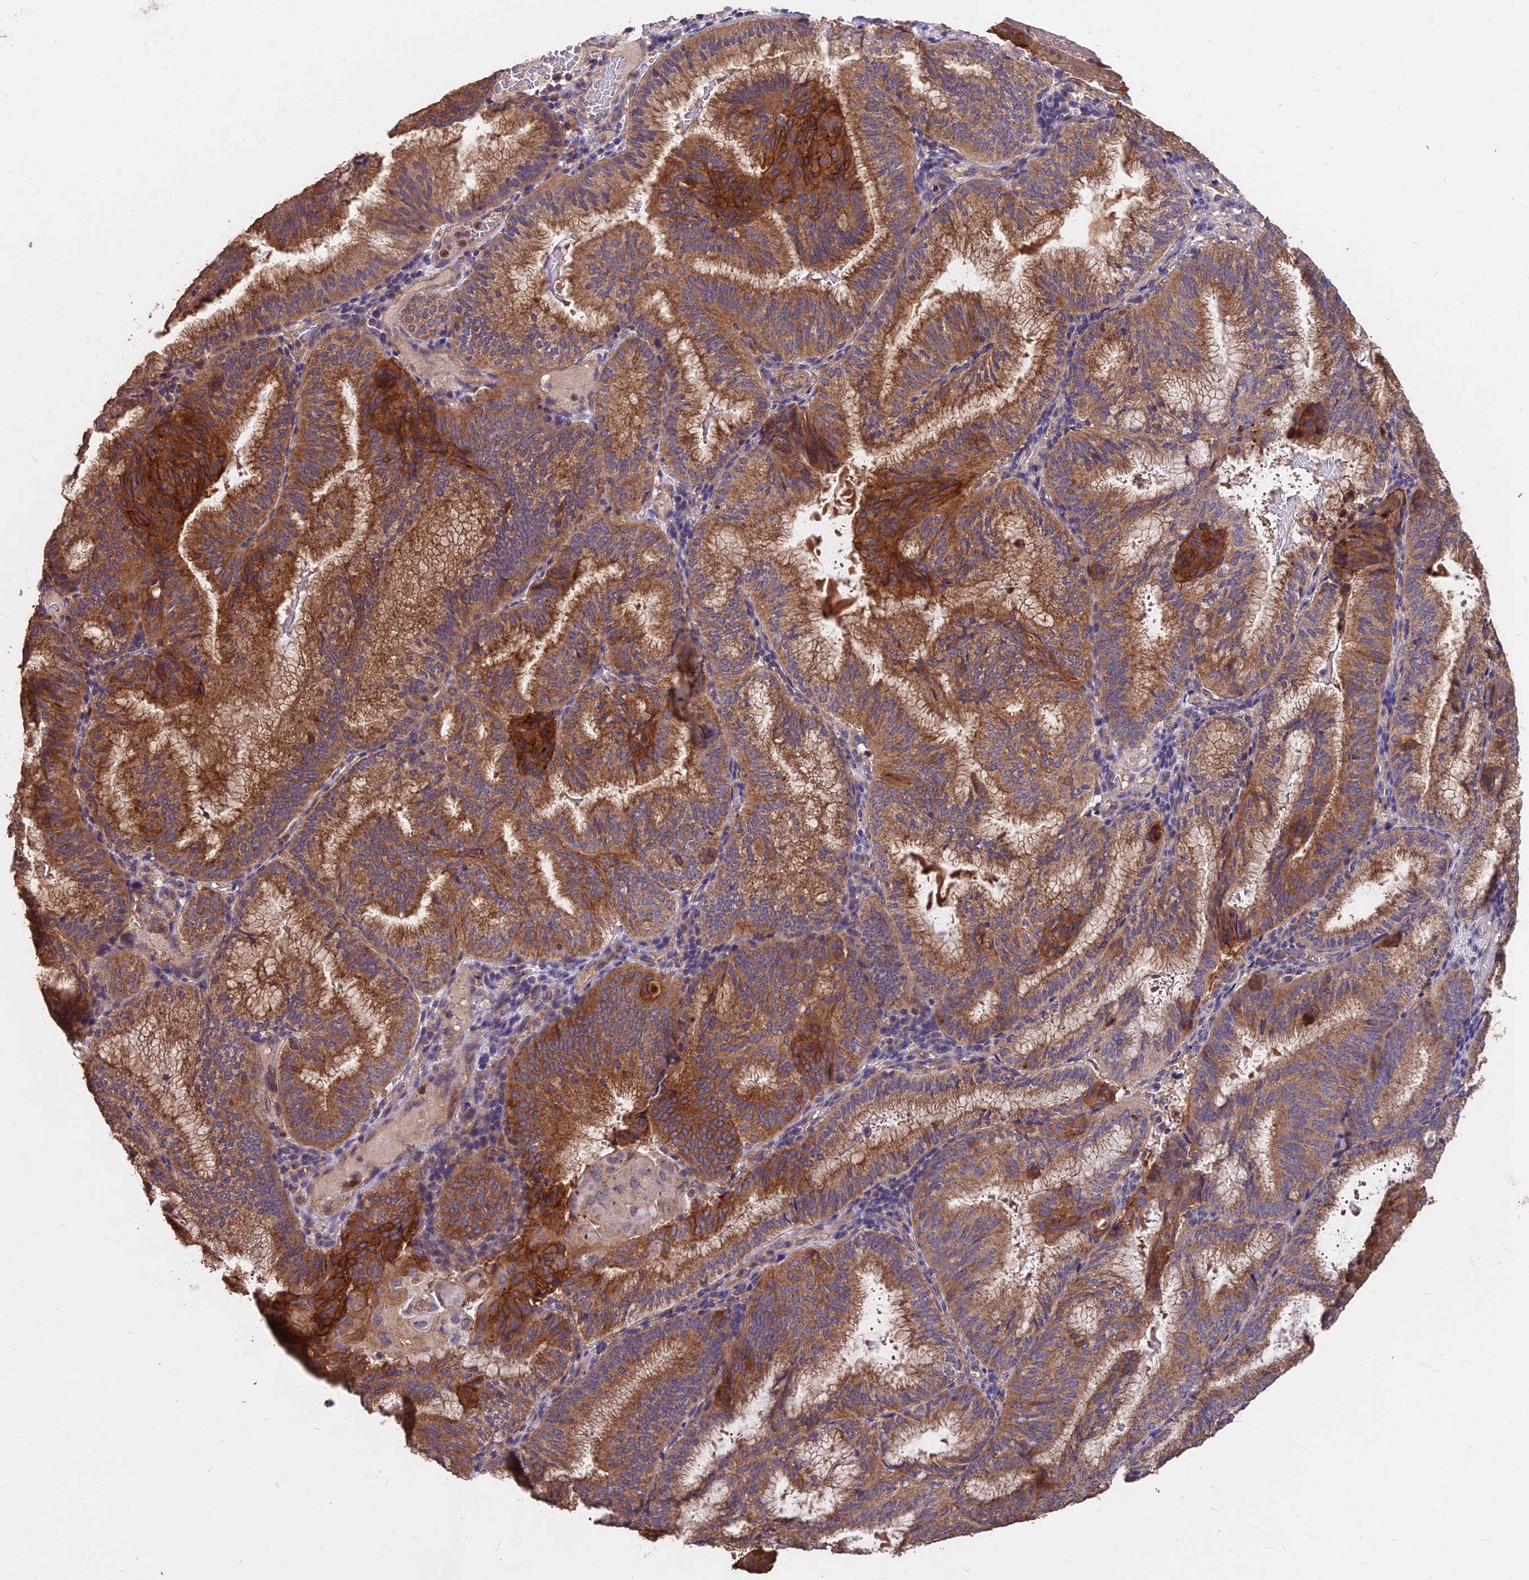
{"staining": {"intensity": "moderate", "quantity": ">75%", "location": "cytoplasmic/membranous"}, "tissue": "endometrial cancer", "cell_type": "Tumor cells", "image_type": "cancer", "snomed": [{"axis": "morphology", "description": "Adenocarcinoma, NOS"}, {"axis": "topography", "description": "Endometrium"}], "caption": "The immunohistochemical stain shows moderate cytoplasmic/membranous positivity in tumor cells of endometrial cancer (adenocarcinoma) tissue. (brown staining indicates protein expression, while blue staining denotes nuclei).", "gene": "CEMIP2", "patient": {"sex": "female", "age": 49}}